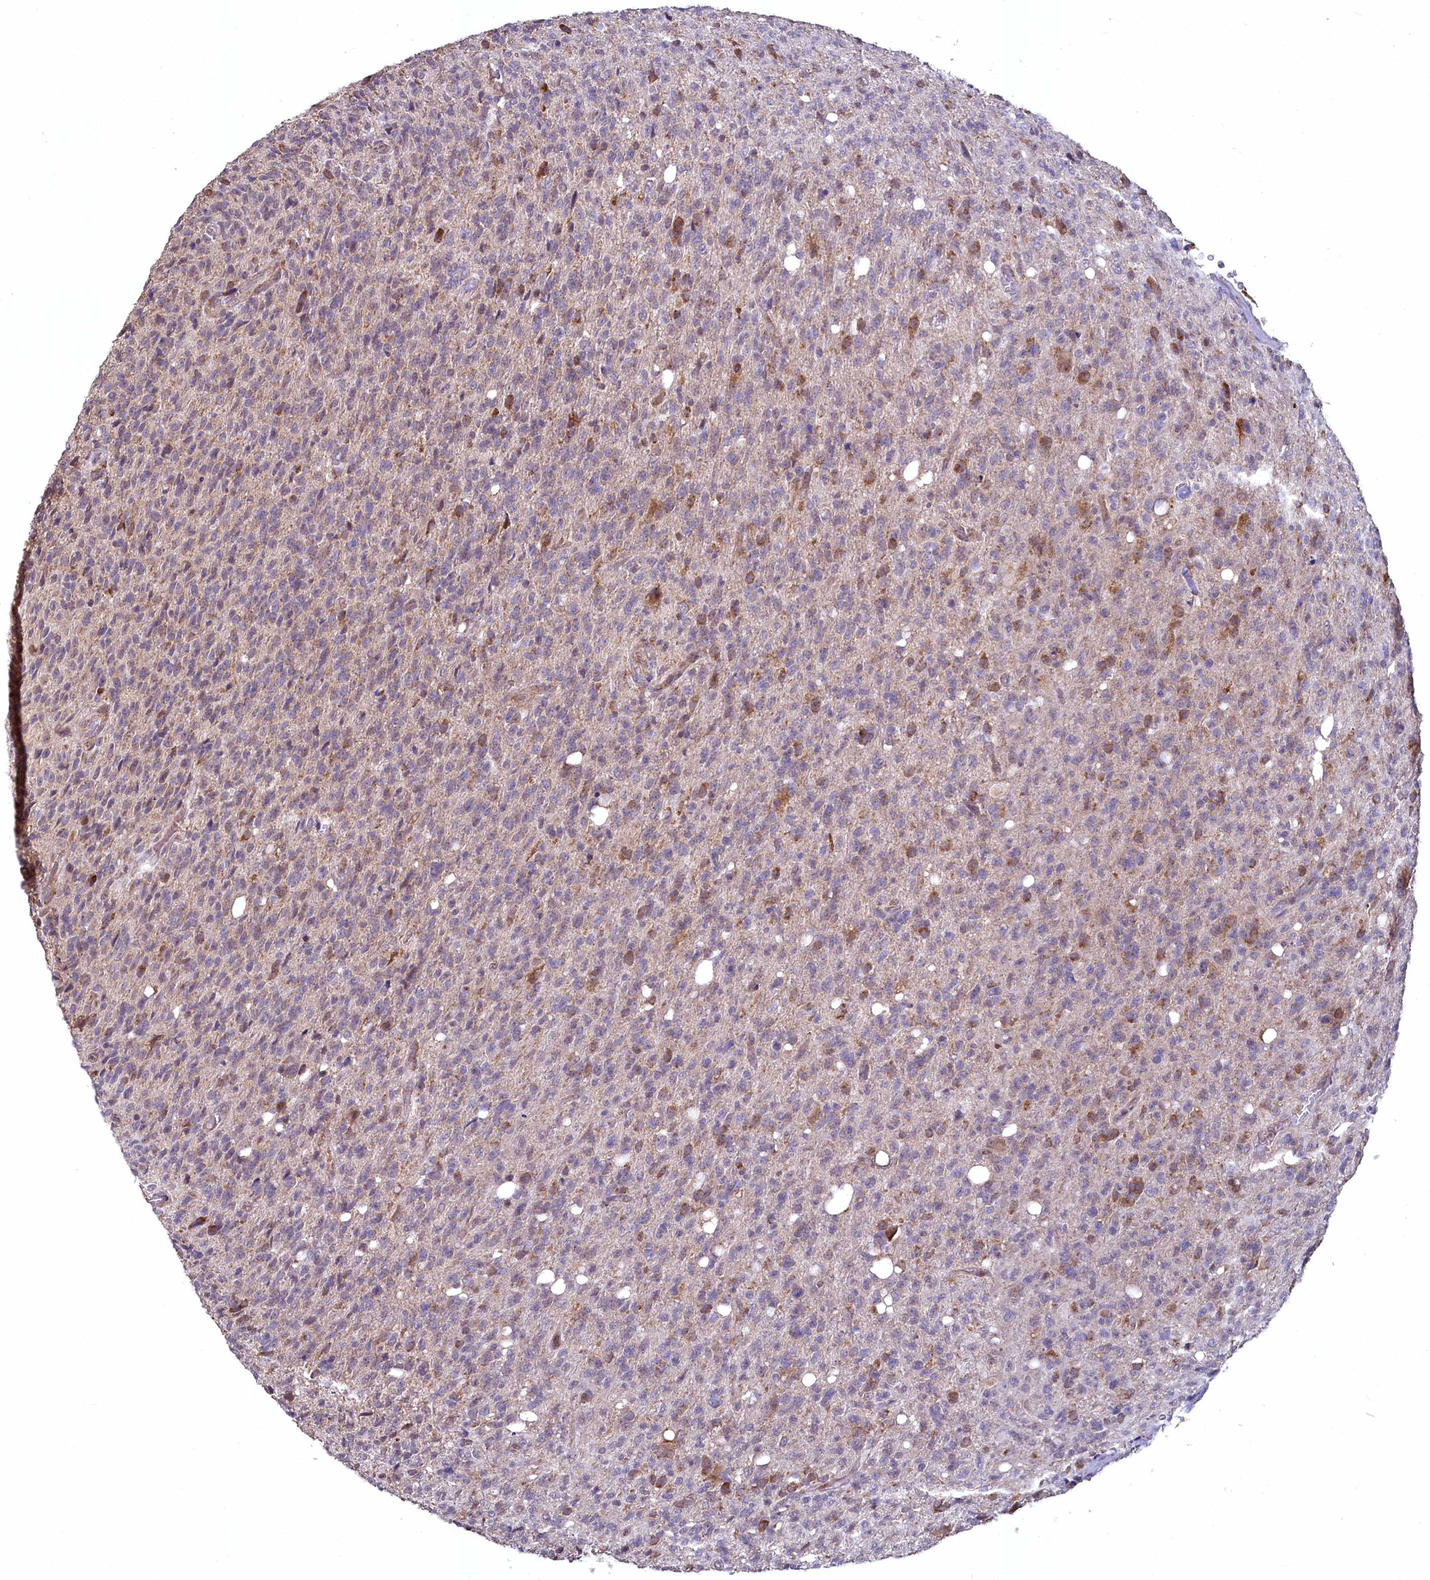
{"staining": {"intensity": "moderate", "quantity": "<25%", "location": "cytoplasmic/membranous"}, "tissue": "glioma", "cell_type": "Tumor cells", "image_type": "cancer", "snomed": [{"axis": "morphology", "description": "Glioma, malignant, High grade"}, {"axis": "topography", "description": "Brain"}], "caption": "Immunohistochemical staining of high-grade glioma (malignant) displays low levels of moderate cytoplasmic/membranous positivity in approximately <25% of tumor cells.", "gene": "METTL4", "patient": {"sex": "female", "age": 57}}